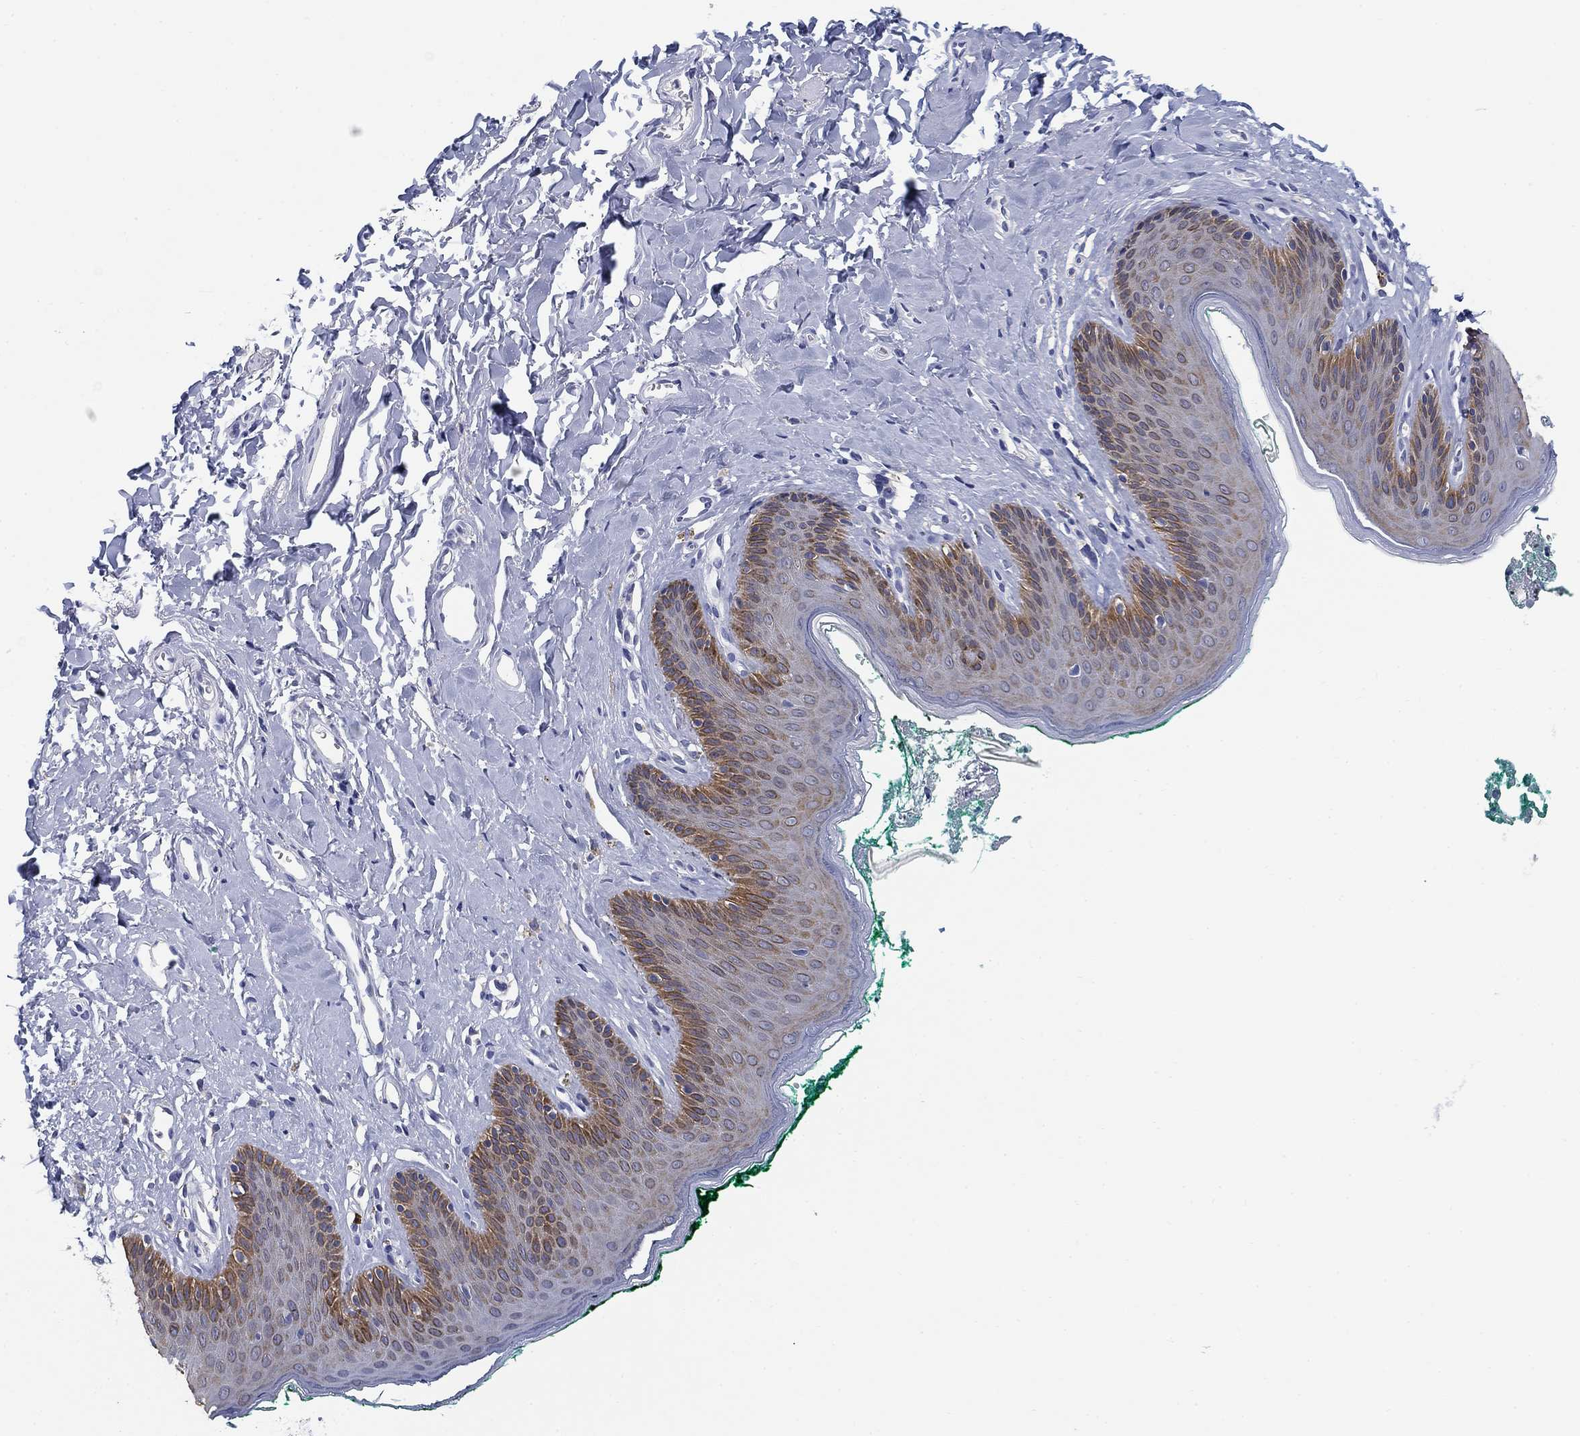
{"staining": {"intensity": "moderate", "quantity": "<25%", "location": "cytoplasmic/membranous"}, "tissue": "skin", "cell_type": "Epidermal cells", "image_type": "normal", "snomed": [{"axis": "morphology", "description": "Normal tissue, NOS"}, {"axis": "topography", "description": "Vulva"}], "caption": "Protein expression analysis of normal human skin reveals moderate cytoplasmic/membranous staining in about <25% of epidermal cells.", "gene": "CLUL1", "patient": {"sex": "female", "age": 66}}